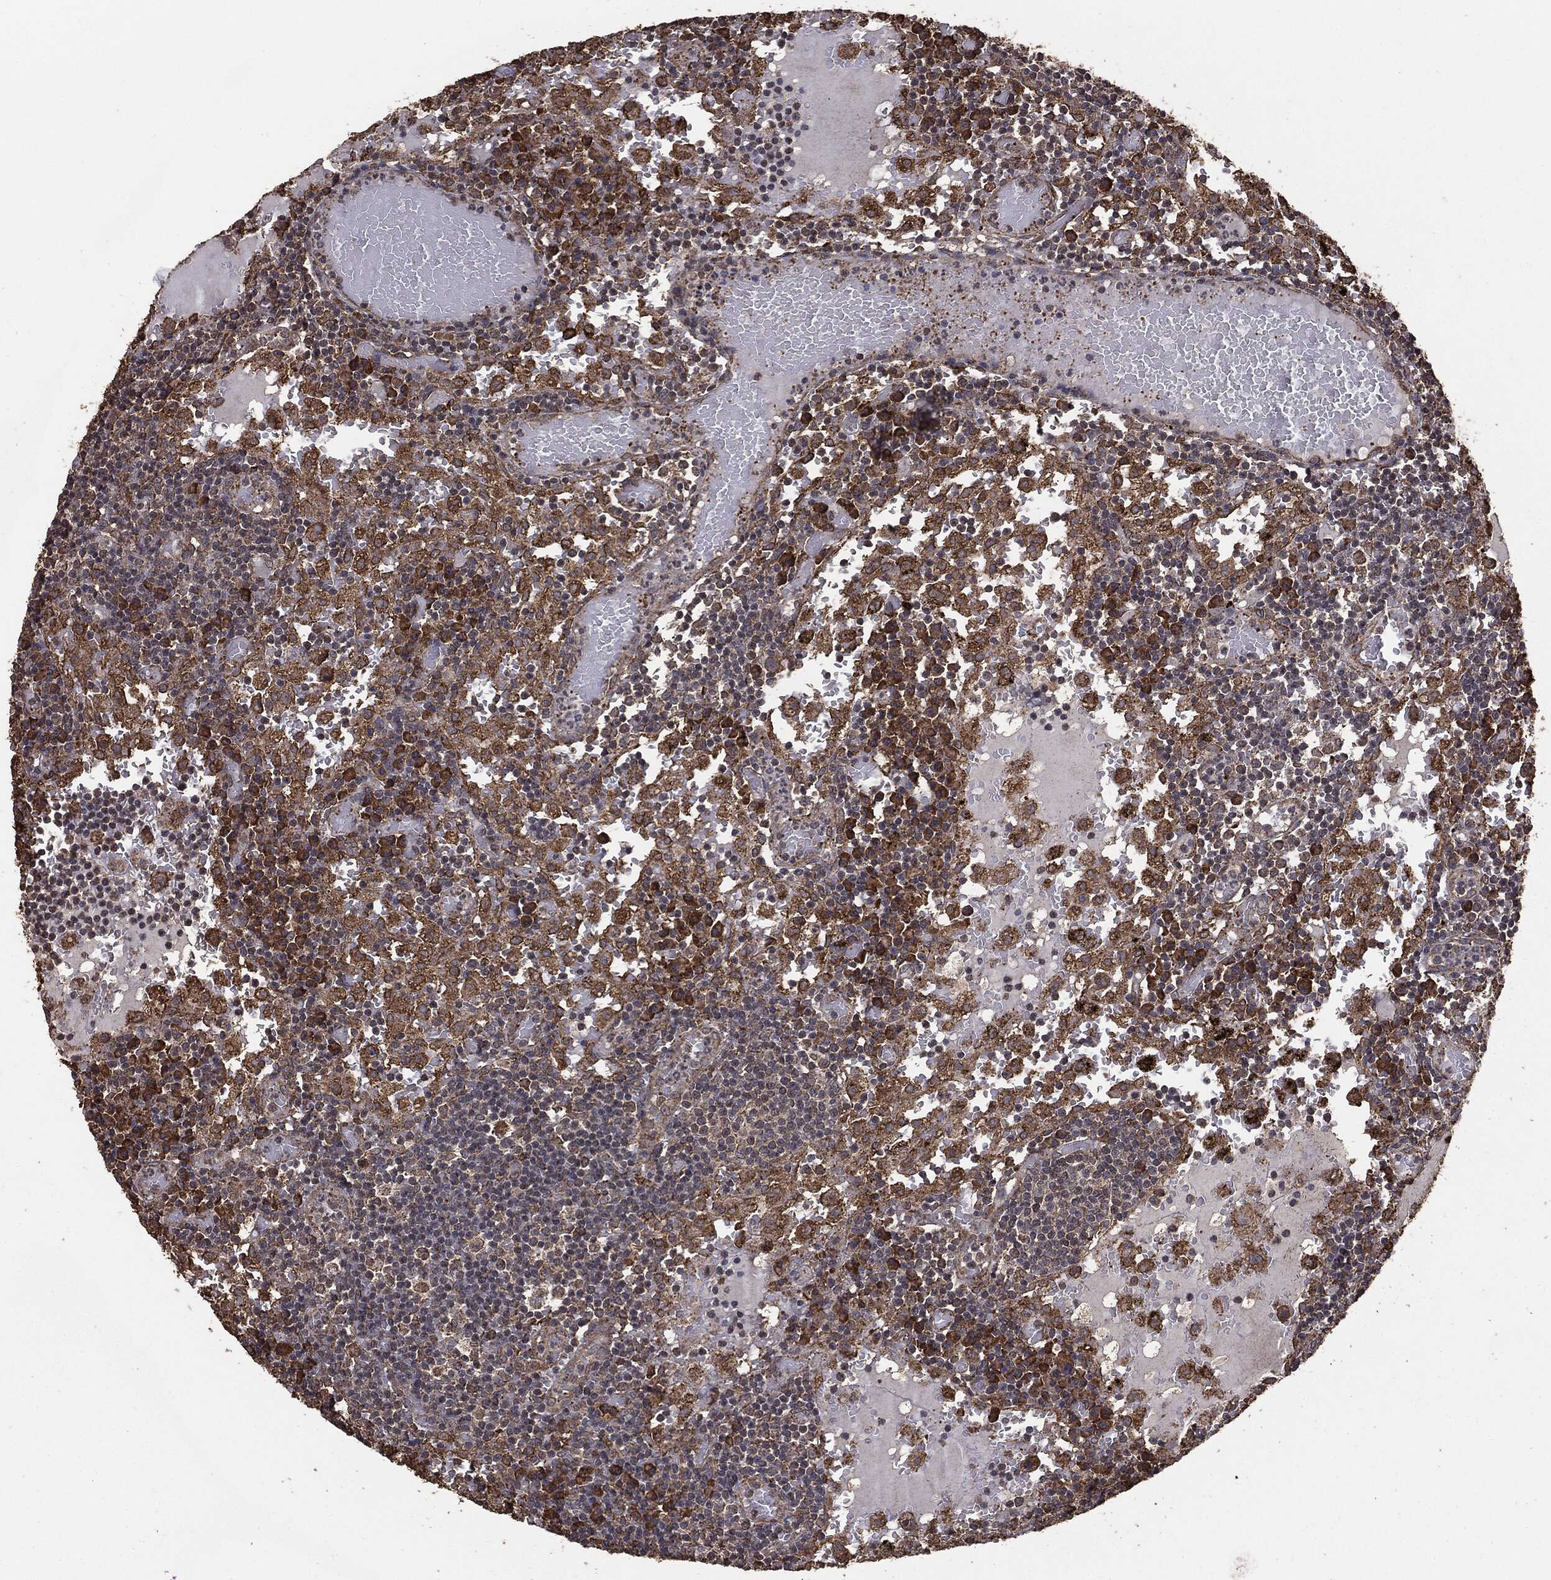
{"staining": {"intensity": "strong", "quantity": "<25%", "location": "cytoplasmic/membranous"}, "tissue": "lymph node", "cell_type": "Germinal center cells", "image_type": "normal", "snomed": [{"axis": "morphology", "description": "Normal tissue, NOS"}, {"axis": "topography", "description": "Lymph node"}], "caption": "Immunohistochemical staining of unremarkable lymph node shows <25% levels of strong cytoplasmic/membranous protein positivity in about <25% of germinal center cells.", "gene": "MTOR", "patient": {"sex": "male", "age": 62}}